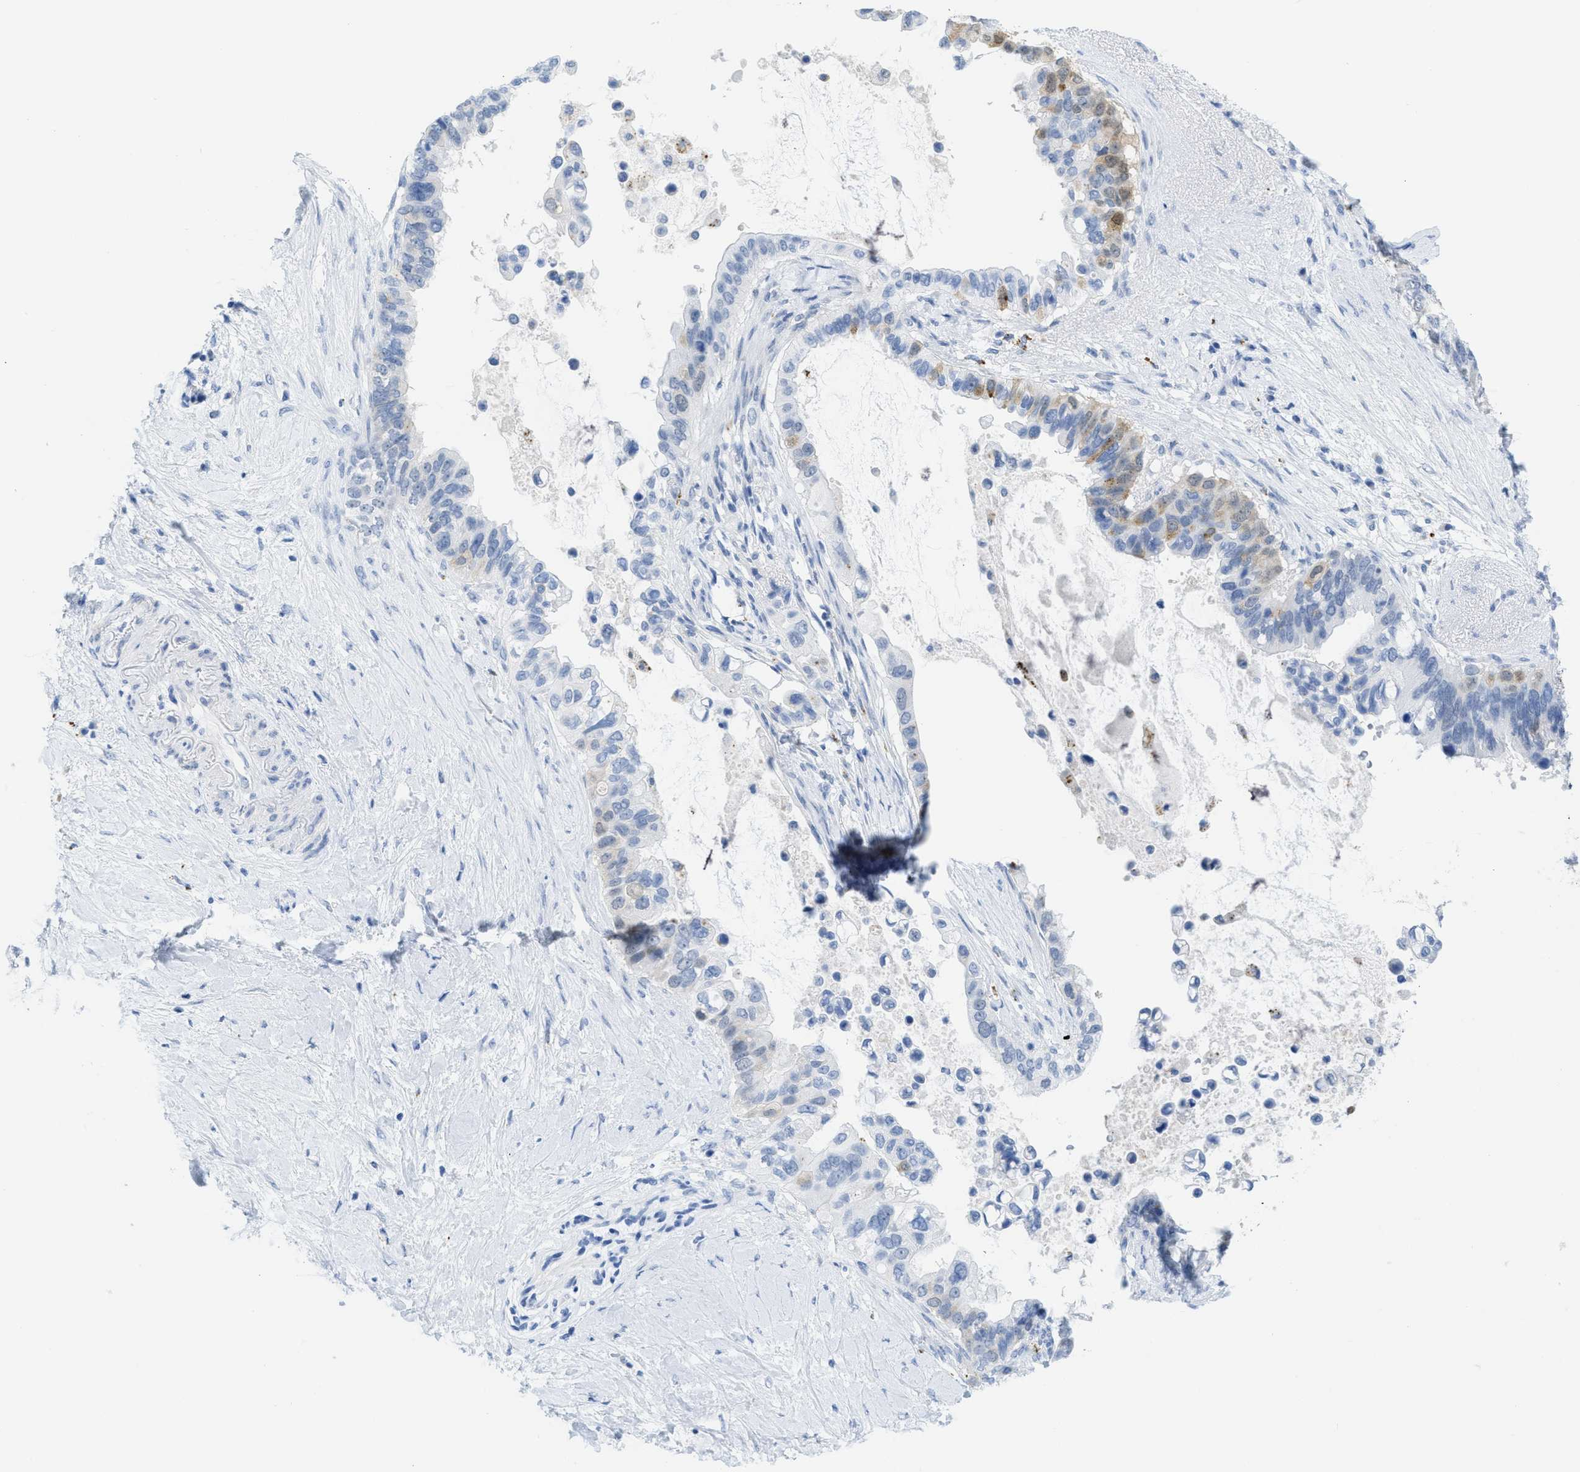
{"staining": {"intensity": "moderate", "quantity": "<25%", "location": "cytoplasmic/membranous"}, "tissue": "pancreatic cancer", "cell_type": "Tumor cells", "image_type": "cancer", "snomed": [{"axis": "morphology", "description": "Adenocarcinoma, NOS"}, {"axis": "topography", "description": "Pancreas"}], "caption": "Protein expression analysis of adenocarcinoma (pancreatic) exhibits moderate cytoplasmic/membranous expression in approximately <25% of tumor cells.", "gene": "WDR4", "patient": {"sex": "female", "age": 56}}